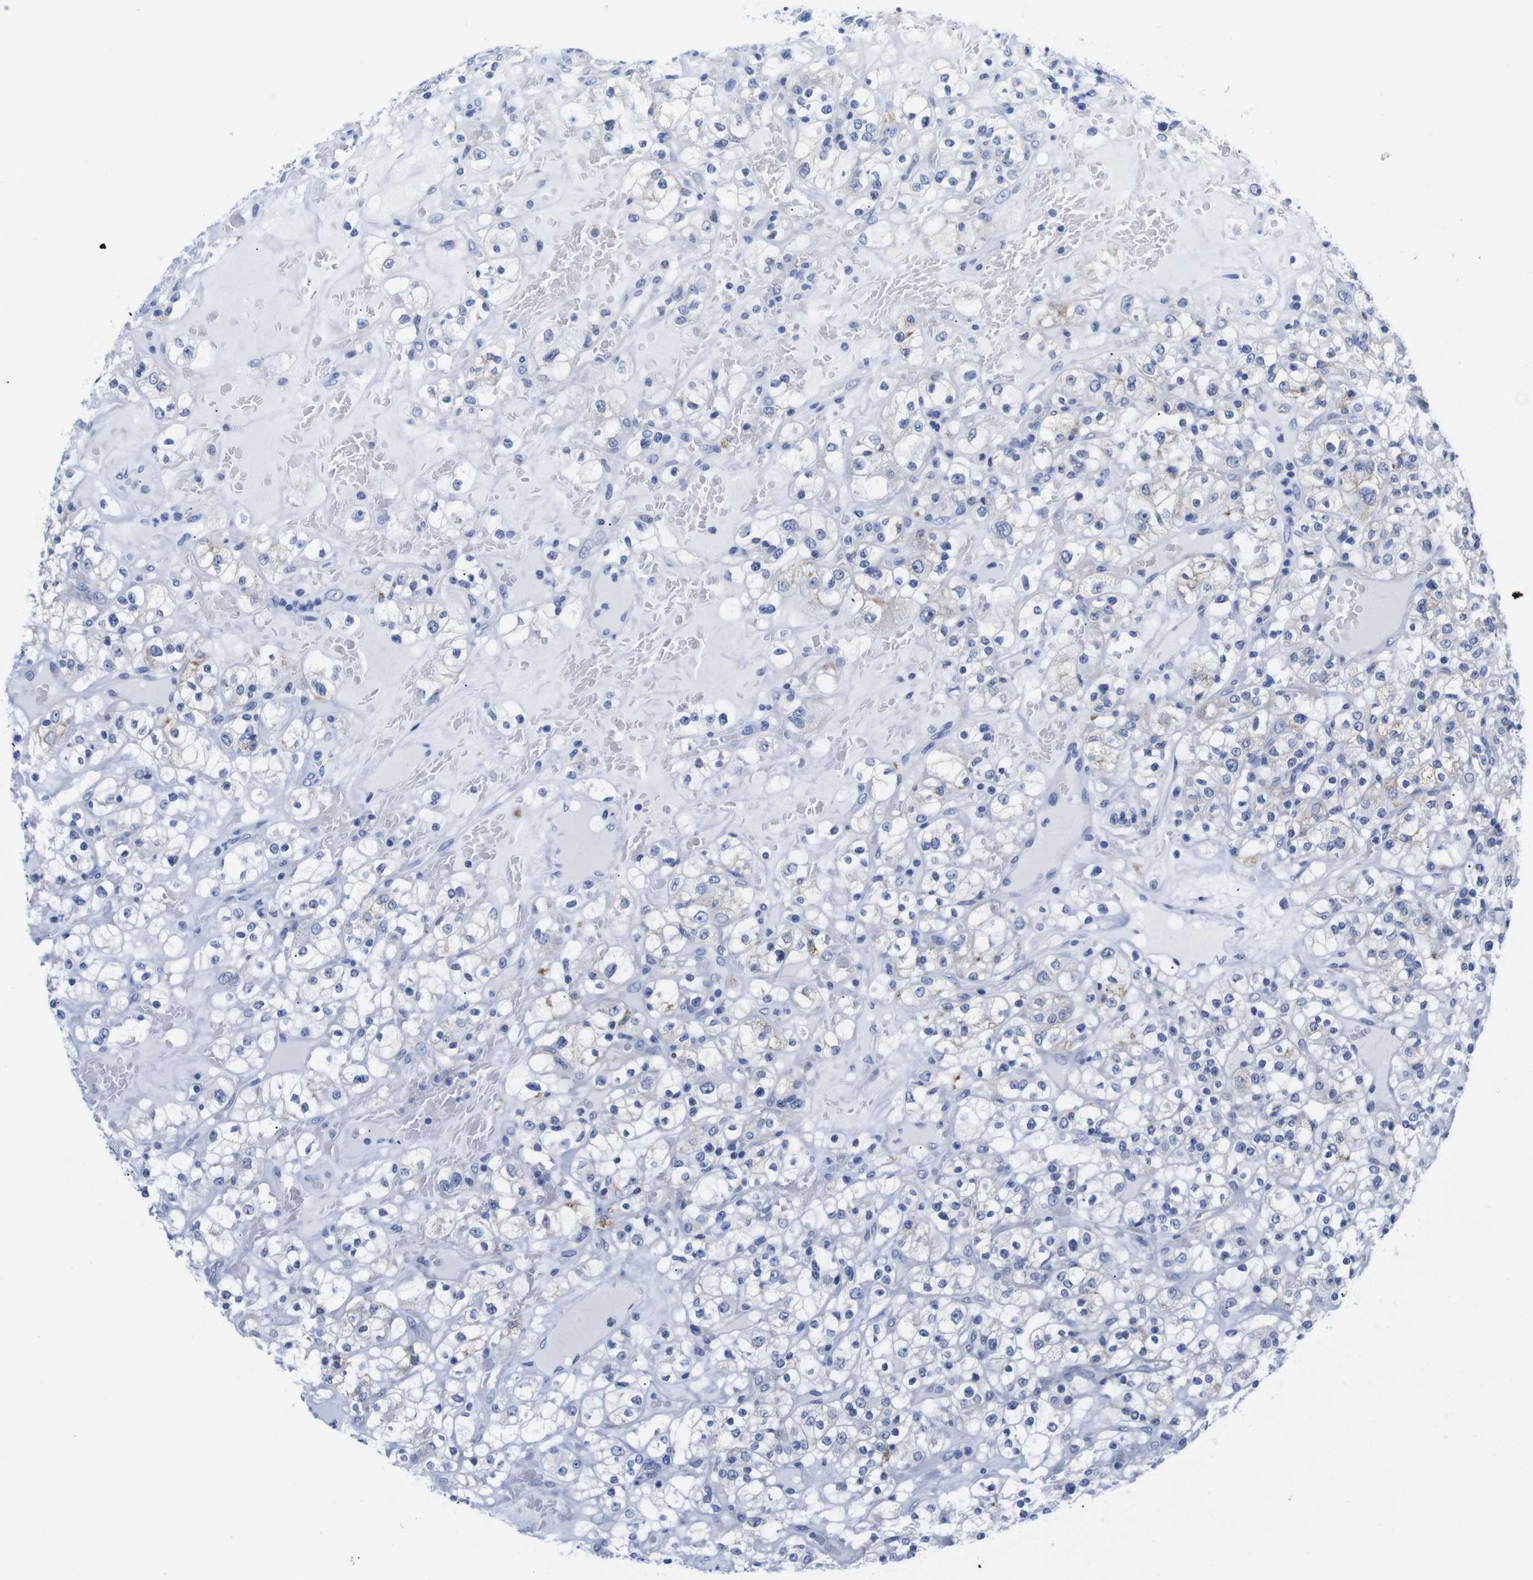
{"staining": {"intensity": "weak", "quantity": "<25%", "location": "cytoplasmic/membranous"}, "tissue": "renal cancer", "cell_type": "Tumor cells", "image_type": "cancer", "snomed": [{"axis": "morphology", "description": "Normal tissue, NOS"}, {"axis": "morphology", "description": "Adenocarcinoma, NOS"}, {"axis": "topography", "description": "Kidney"}], "caption": "An immunohistochemistry (IHC) image of renal cancer (adenocarcinoma) is shown. There is no staining in tumor cells of renal cancer (adenocarcinoma). (Immunohistochemistry (ihc), brightfield microscopy, high magnification).", "gene": "LRRC55", "patient": {"sex": "female", "age": 72}}